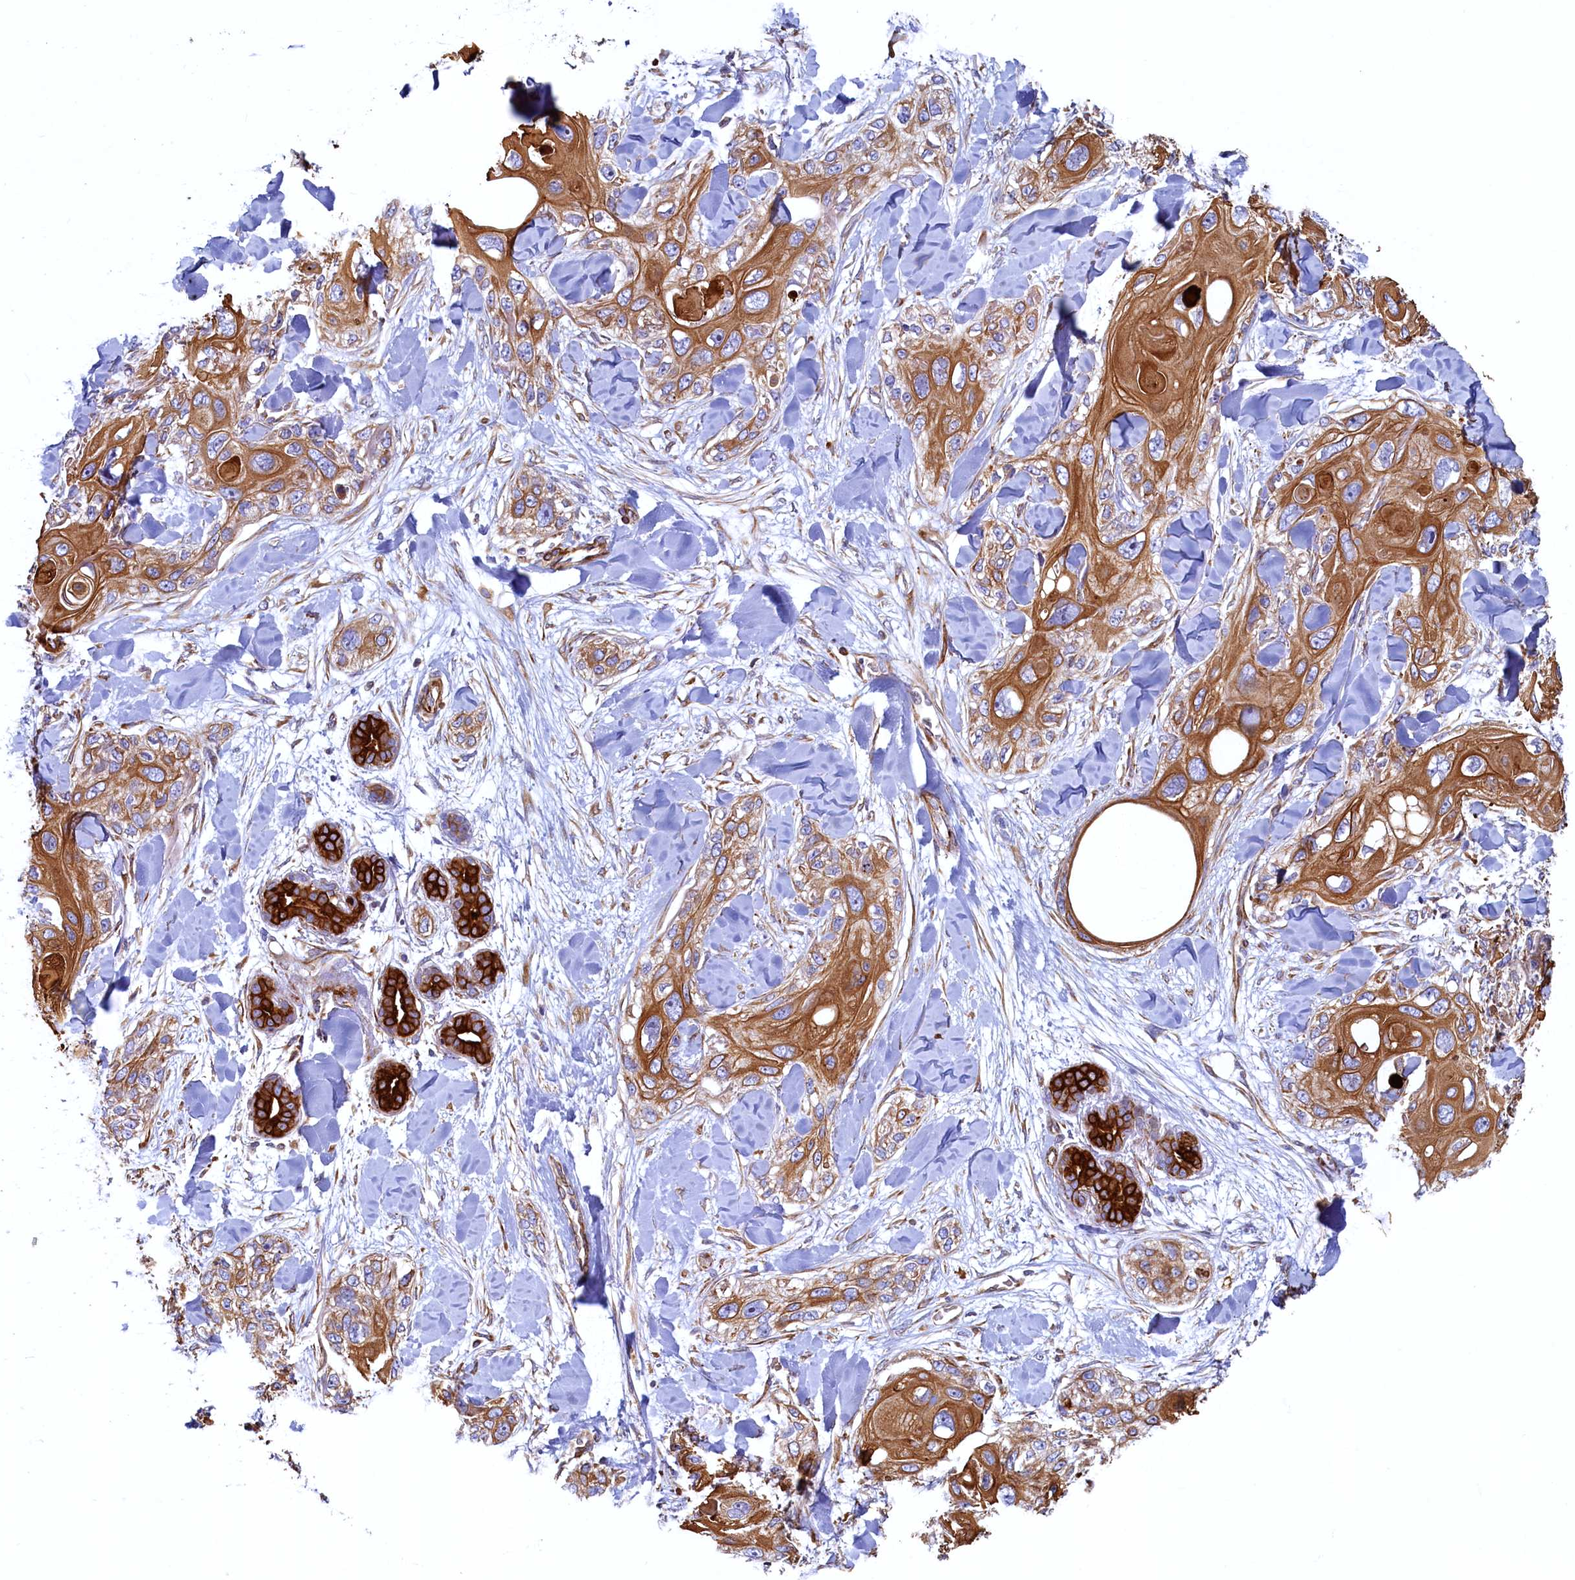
{"staining": {"intensity": "moderate", "quantity": ">75%", "location": "cytoplasmic/membranous"}, "tissue": "skin cancer", "cell_type": "Tumor cells", "image_type": "cancer", "snomed": [{"axis": "morphology", "description": "Normal tissue, NOS"}, {"axis": "morphology", "description": "Squamous cell carcinoma, NOS"}, {"axis": "topography", "description": "Skin"}], "caption": "Human skin cancer stained with a brown dye exhibits moderate cytoplasmic/membranous positive staining in about >75% of tumor cells.", "gene": "LRRC57", "patient": {"sex": "male", "age": 72}}